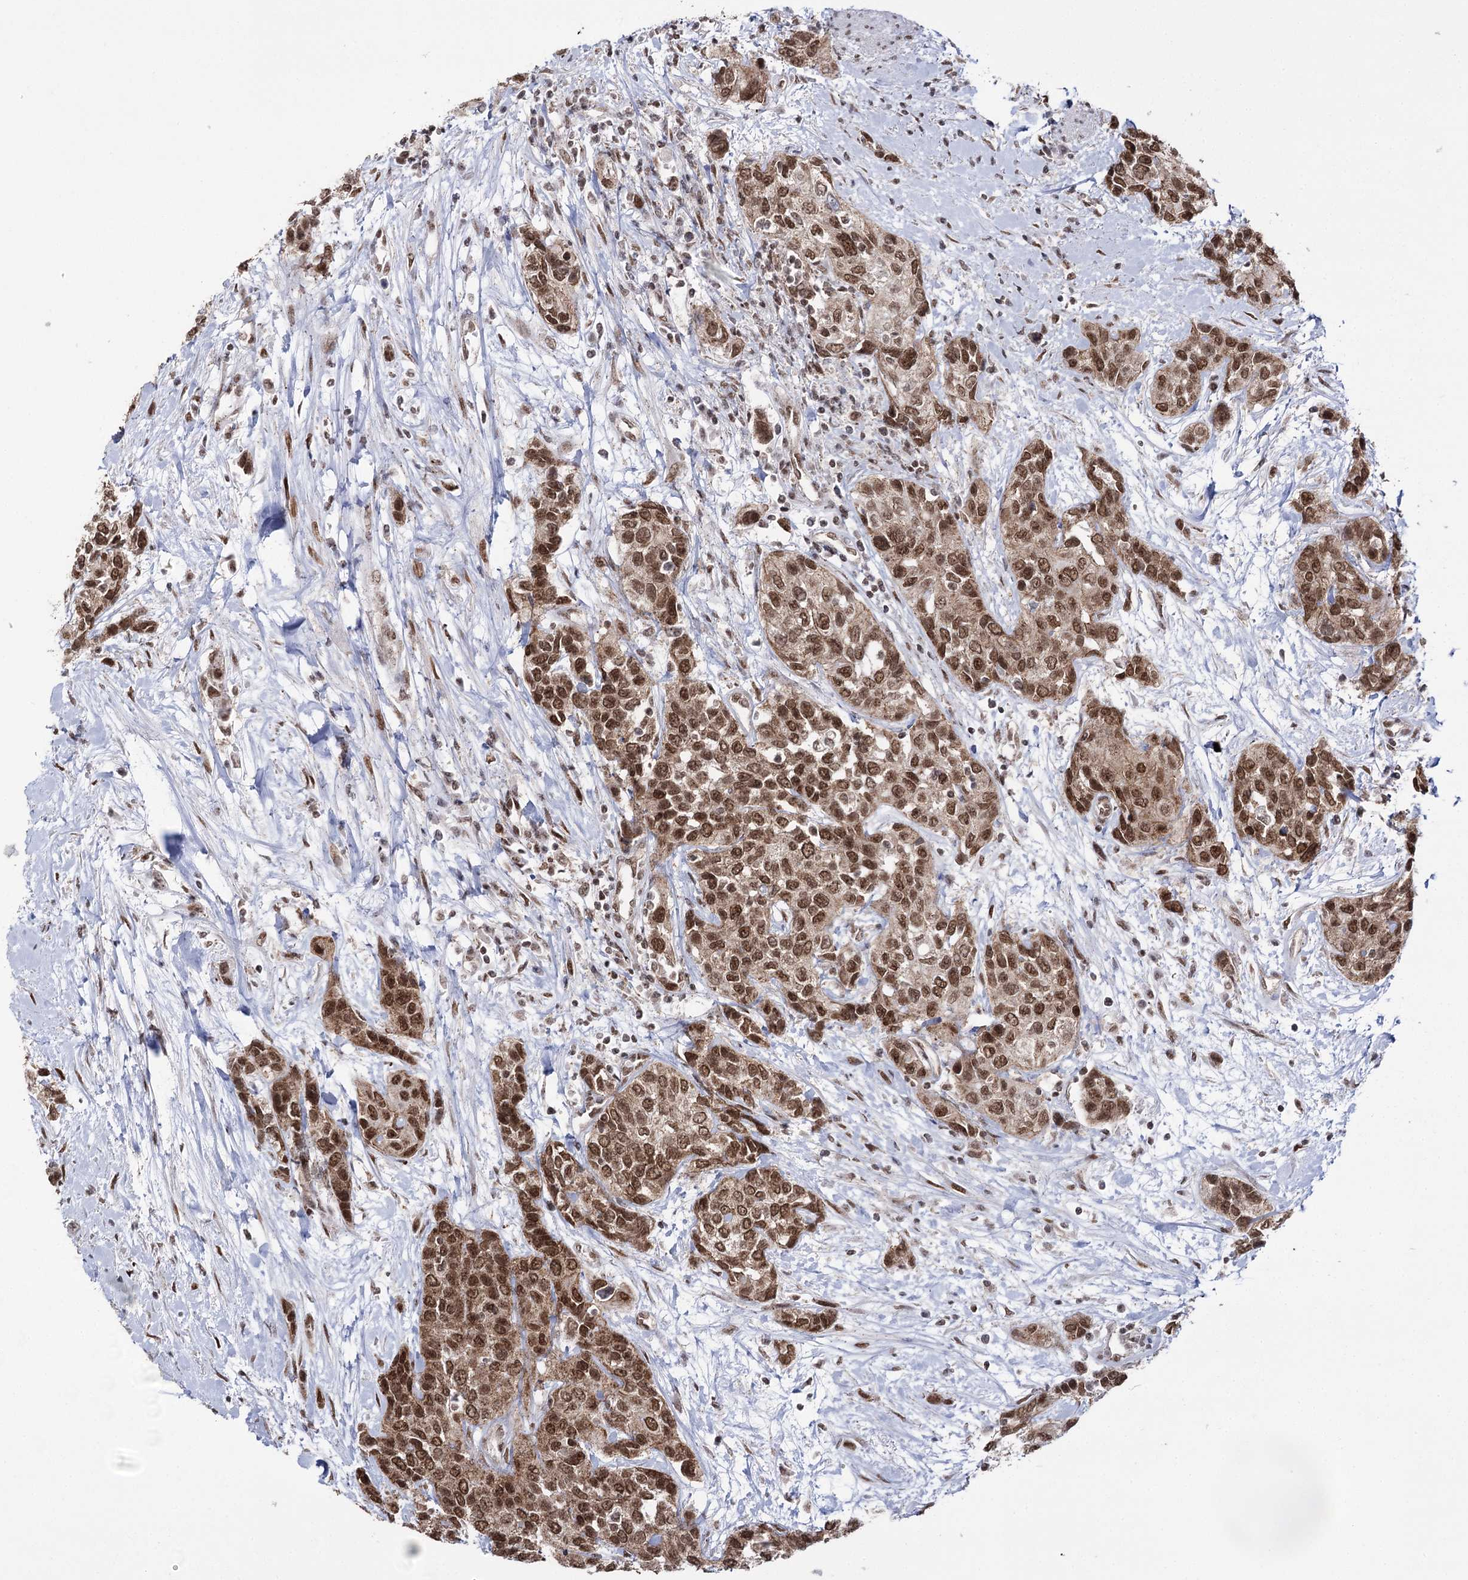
{"staining": {"intensity": "moderate", "quantity": ">75%", "location": "cytoplasmic/membranous,nuclear"}, "tissue": "urothelial cancer", "cell_type": "Tumor cells", "image_type": "cancer", "snomed": [{"axis": "morphology", "description": "Normal tissue, NOS"}, {"axis": "morphology", "description": "Urothelial carcinoma, High grade"}, {"axis": "topography", "description": "Vascular tissue"}, {"axis": "topography", "description": "Urinary bladder"}], "caption": "Protein staining by IHC reveals moderate cytoplasmic/membranous and nuclear positivity in approximately >75% of tumor cells in urothelial cancer.", "gene": "VGLL4", "patient": {"sex": "female", "age": 56}}